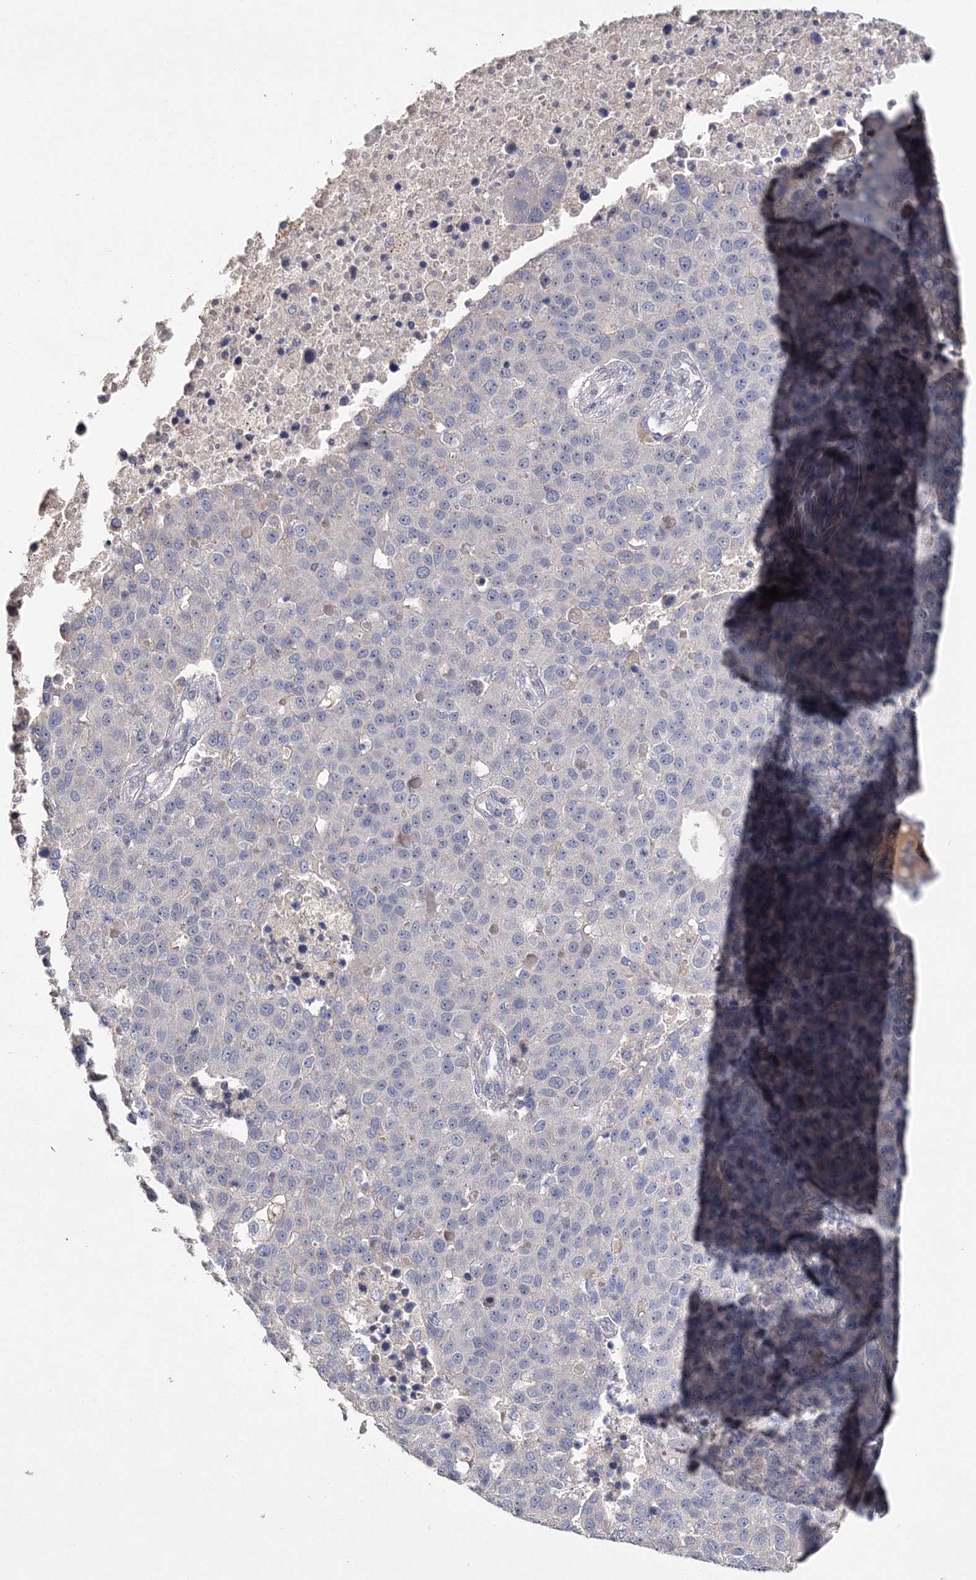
{"staining": {"intensity": "negative", "quantity": "none", "location": "none"}, "tissue": "pancreatic cancer", "cell_type": "Tumor cells", "image_type": "cancer", "snomed": [{"axis": "morphology", "description": "Adenocarcinoma, NOS"}, {"axis": "topography", "description": "Pancreas"}], "caption": "This is an immunohistochemistry micrograph of human pancreatic cancer (adenocarcinoma). There is no positivity in tumor cells.", "gene": "GJB5", "patient": {"sex": "female", "age": 61}}